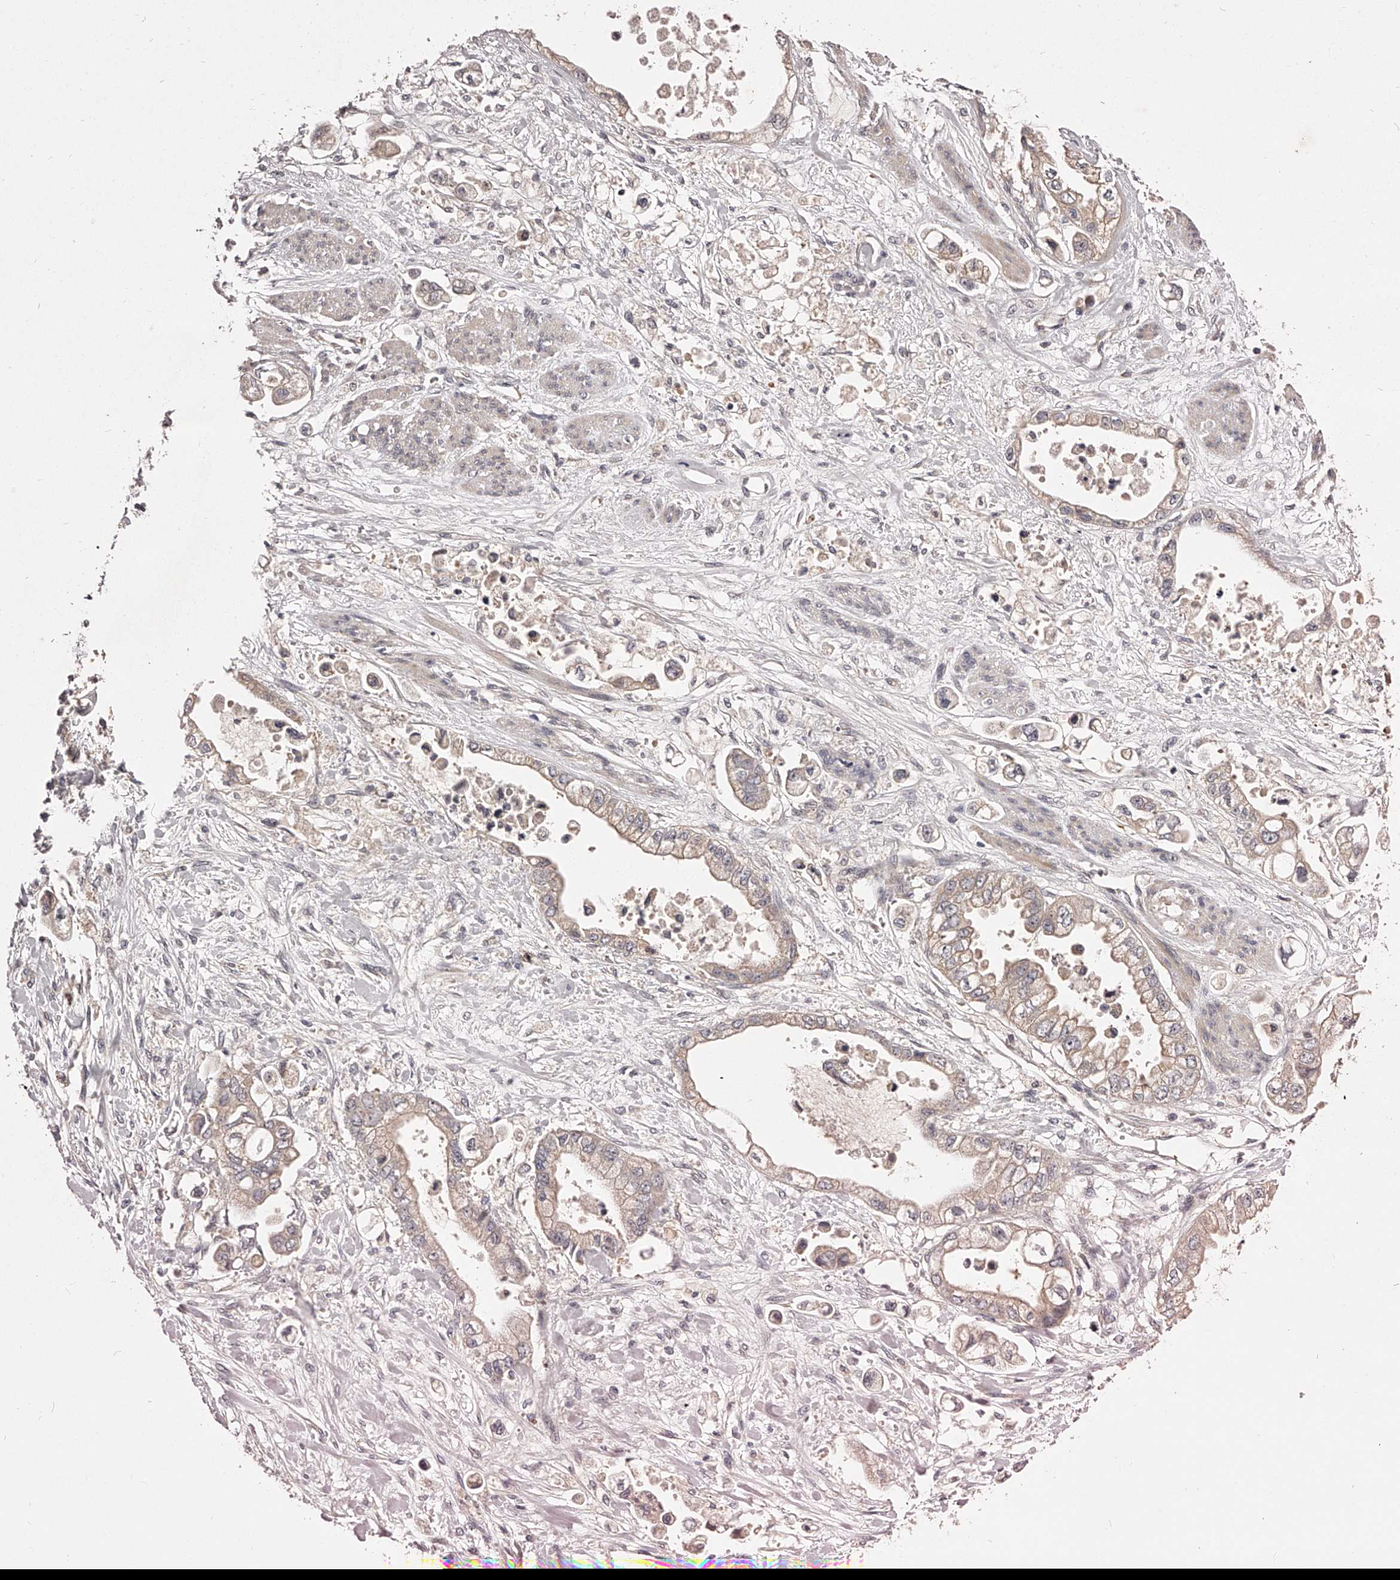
{"staining": {"intensity": "weak", "quantity": ">75%", "location": "cytoplasmic/membranous"}, "tissue": "stomach cancer", "cell_type": "Tumor cells", "image_type": "cancer", "snomed": [{"axis": "morphology", "description": "Adenocarcinoma, NOS"}, {"axis": "topography", "description": "Stomach"}], "caption": "An immunohistochemistry micrograph of tumor tissue is shown. Protein staining in brown labels weak cytoplasmic/membranous positivity in stomach cancer (adenocarcinoma) within tumor cells. (DAB (3,3'-diaminobenzidine) = brown stain, brightfield microscopy at high magnification).", "gene": "ODF2L", "patient": {"sex": "male", "age": 62}}